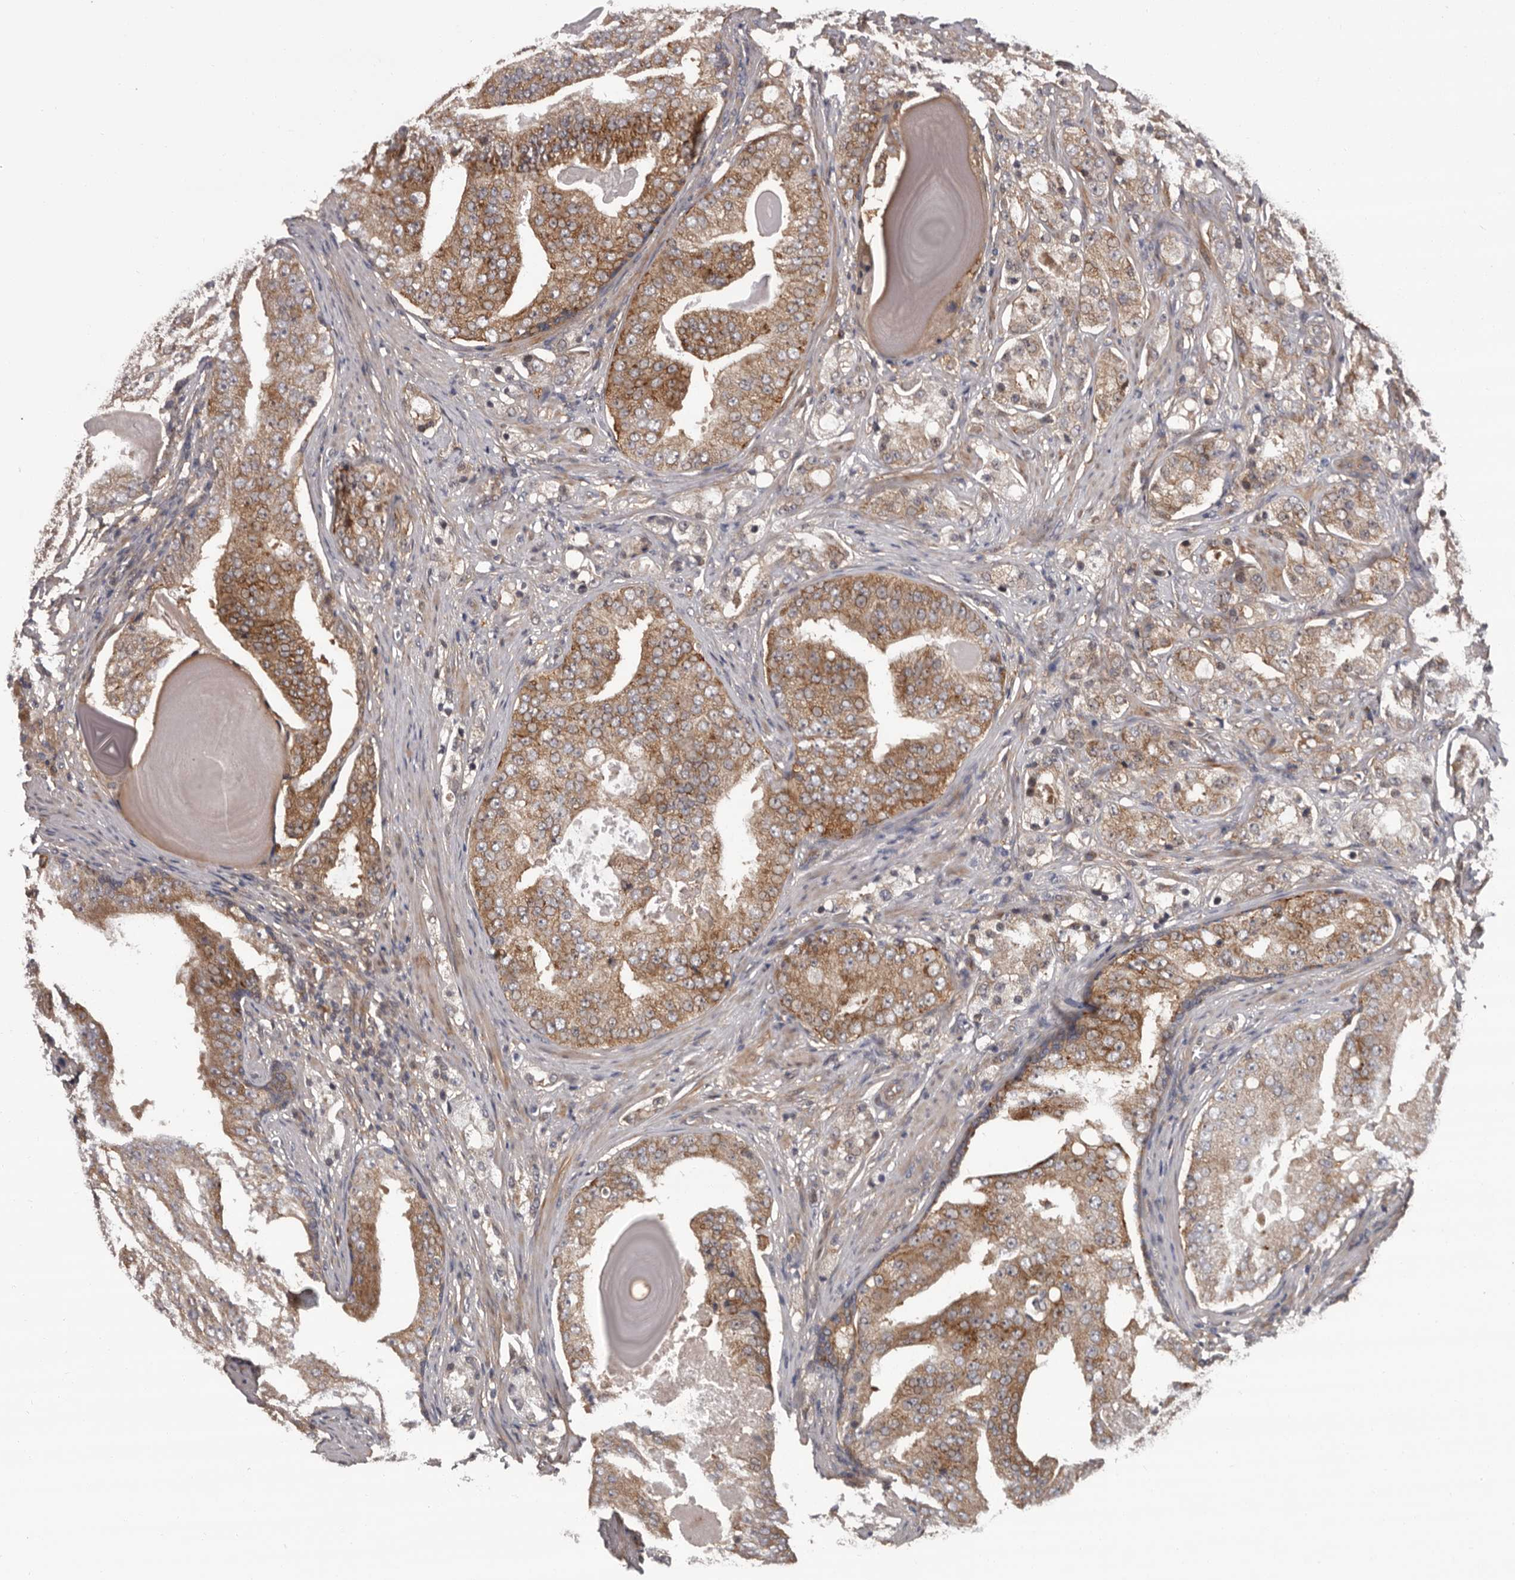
{"staining": {"intensity": "moderate", "quantity": ">75%", "location": "cytoplasmic/membranous"}, "tissue": "prostate cancer", "cell_type": "Tumor cells", "image_type": "cancer", "snomed": [{"axis": "morphology", "description": "Adenocarcinoma, High grade"}, {"axis": "topography", "description": "Prostate"}], "caption": "A histopathology image of human high-grade adenocarcinoma (prostate) stained for a protein shows moderate cytoplasmic/membranous brown staining in tumor cells. (Stains: DAB in brown, nuclei in blue, Microscopy: brightfield microscopy at high magnification).", "gene": "PRKD1", "patient": {"sex": "male", "age": 68}}